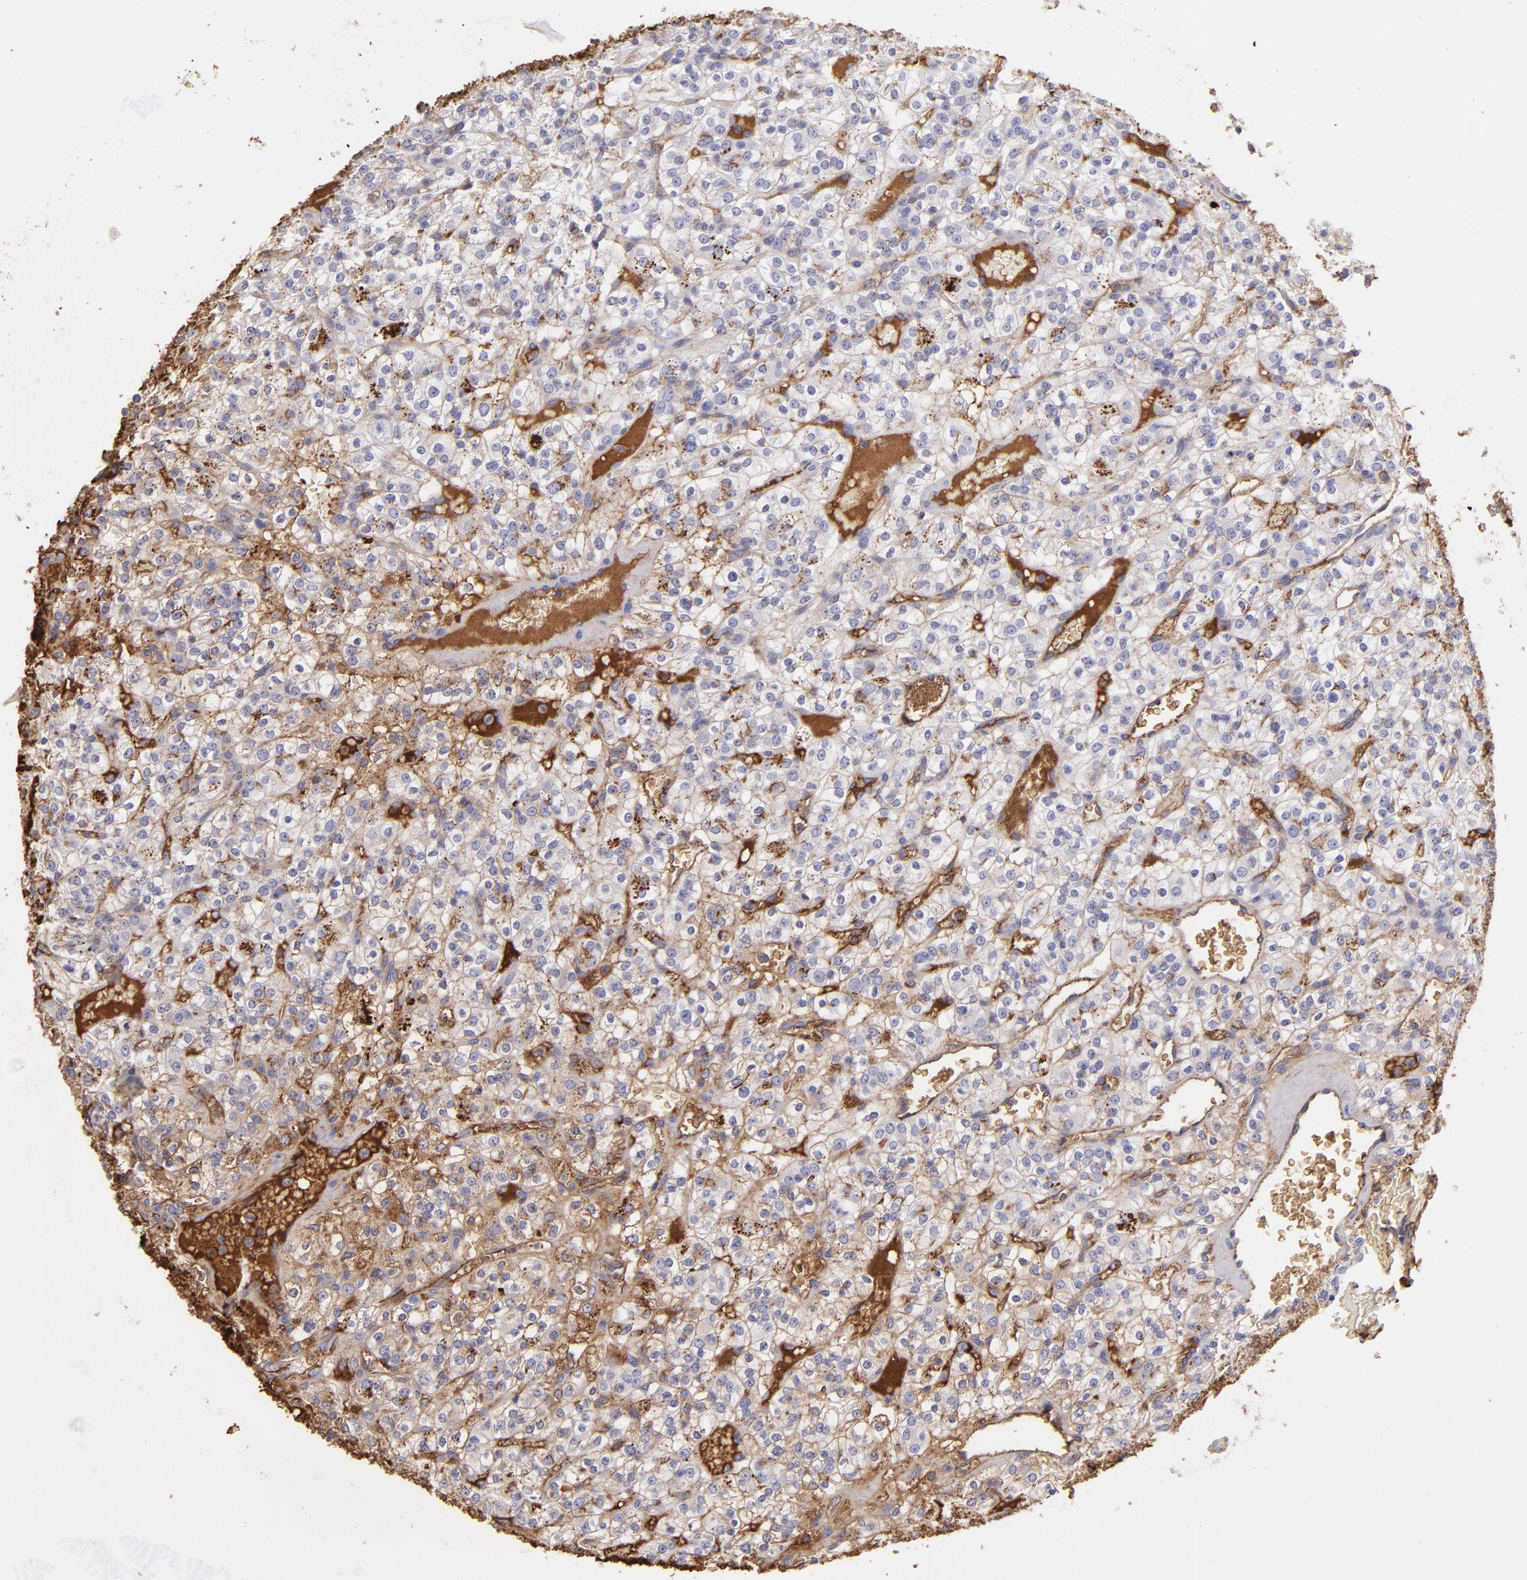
{"staining": {"intensity": "moderate", "quantity": "25%-75%", "location": "cytoplasmic/membranous"}, "tissue": "renal cancer", "cell_type": "Tumor cells", "image_type": "cancer", "snomed": [{"axis": "morphology", "description": "Normal tissue, NOS"}, {"axis": "morphology", "description": "Adenocarcinoma, NOS"}, {"axis": "topography", "description": "Kidney"}], "caption": "Adenocarcinoma (renal) stained for a protein (brown) demonstrates moderate cytoplasmic/membranous positive staining in about 25%-75% of tumor cells.", "gene": "FGB", "patient": {"sex": "female", "age": 72}}